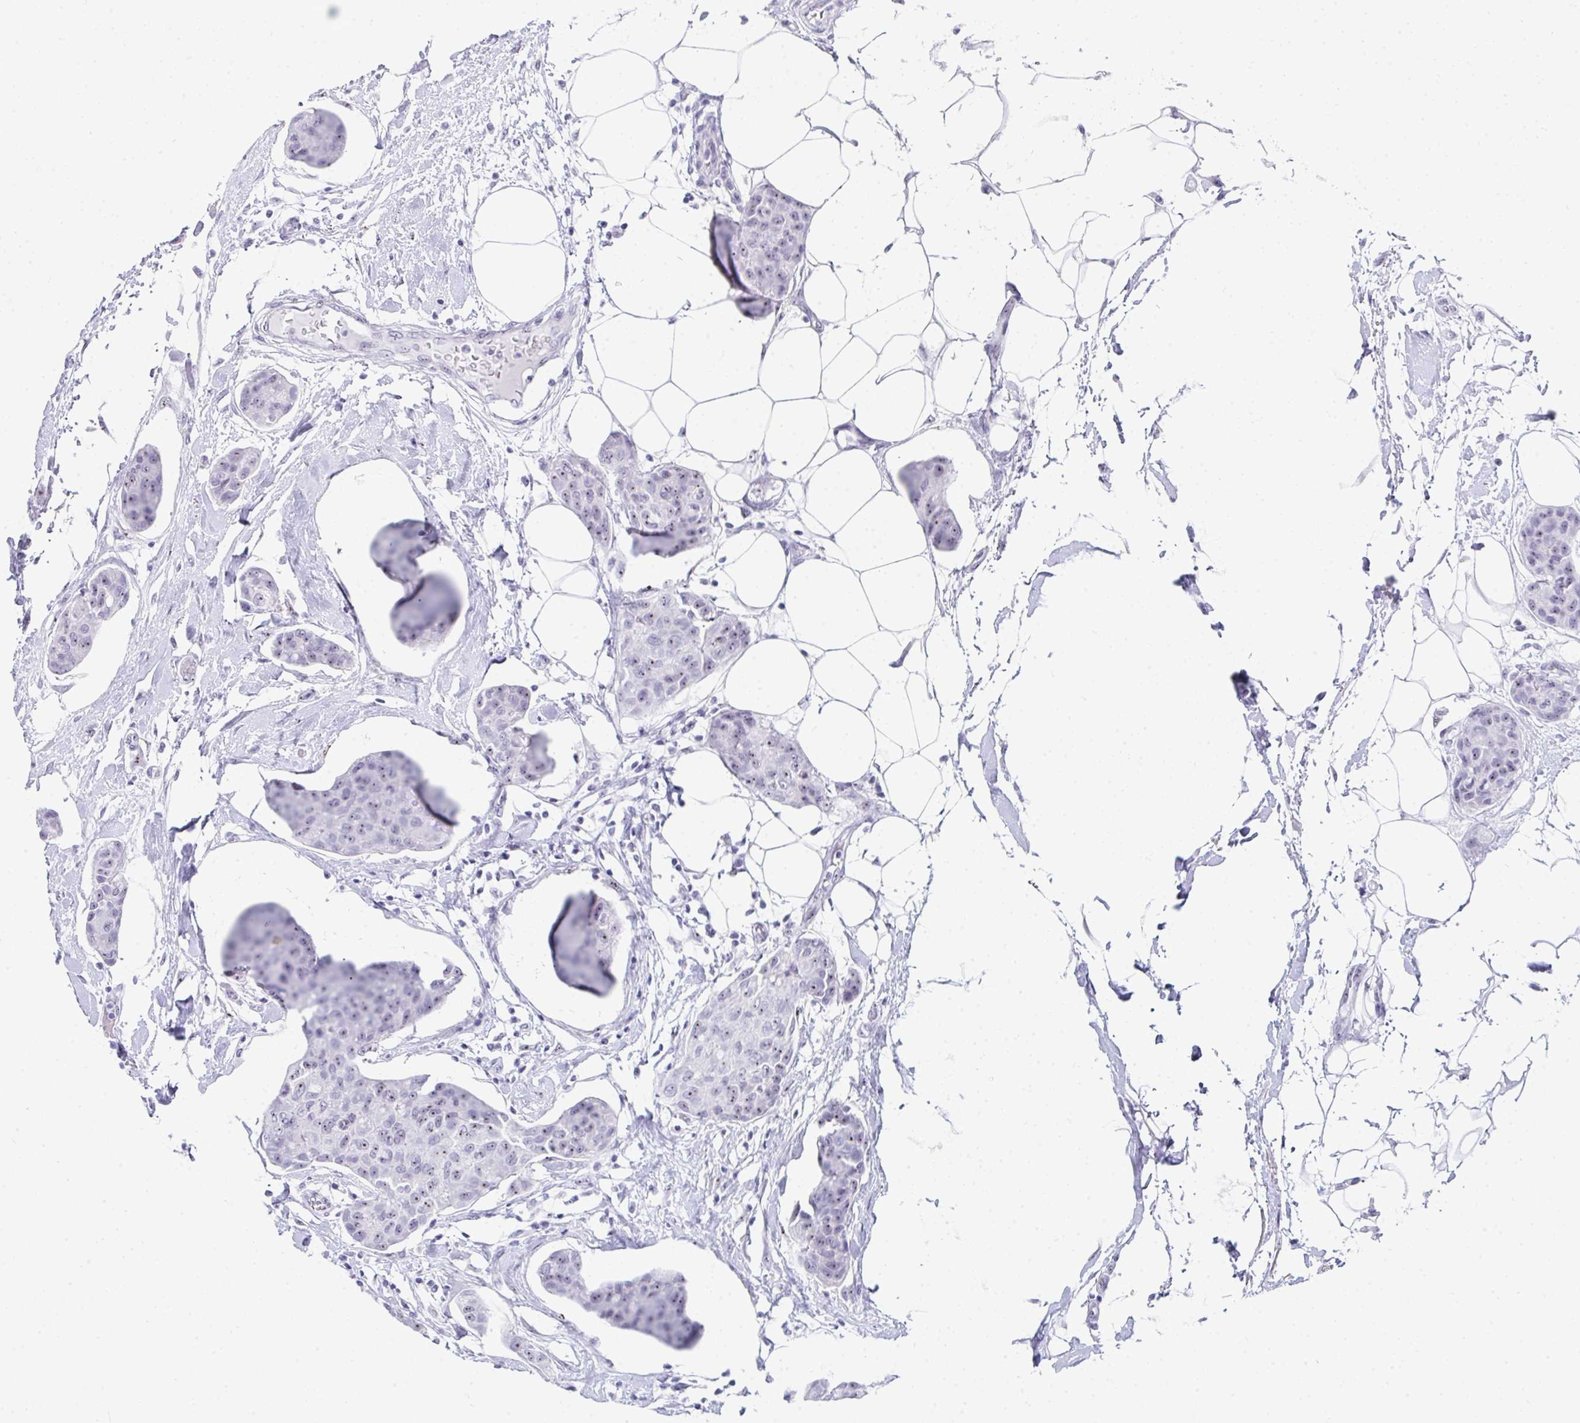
{"staining": {"intensity": "weak", "quantity": "25%-75%", "location": "nuclear"}, "tissue": "breast cancer", "cell_type": "Tumor cells", "image_type": "cancer", "snomed": [{"axis": "morphology", "description": "Duct carcinoma"}, {"axis": "topography", "description": "Breast"}, {"axis": "topography", "description": "Lymph node"}], "caption": "This micrograph demonstrates immunohistochemistry (IHC) staining of breast cancer, with low weak nuclear staining in about 25%-75% of tumor cells.", "gene": "NOP10", "patient": {"sex": "female", "age": 80}}